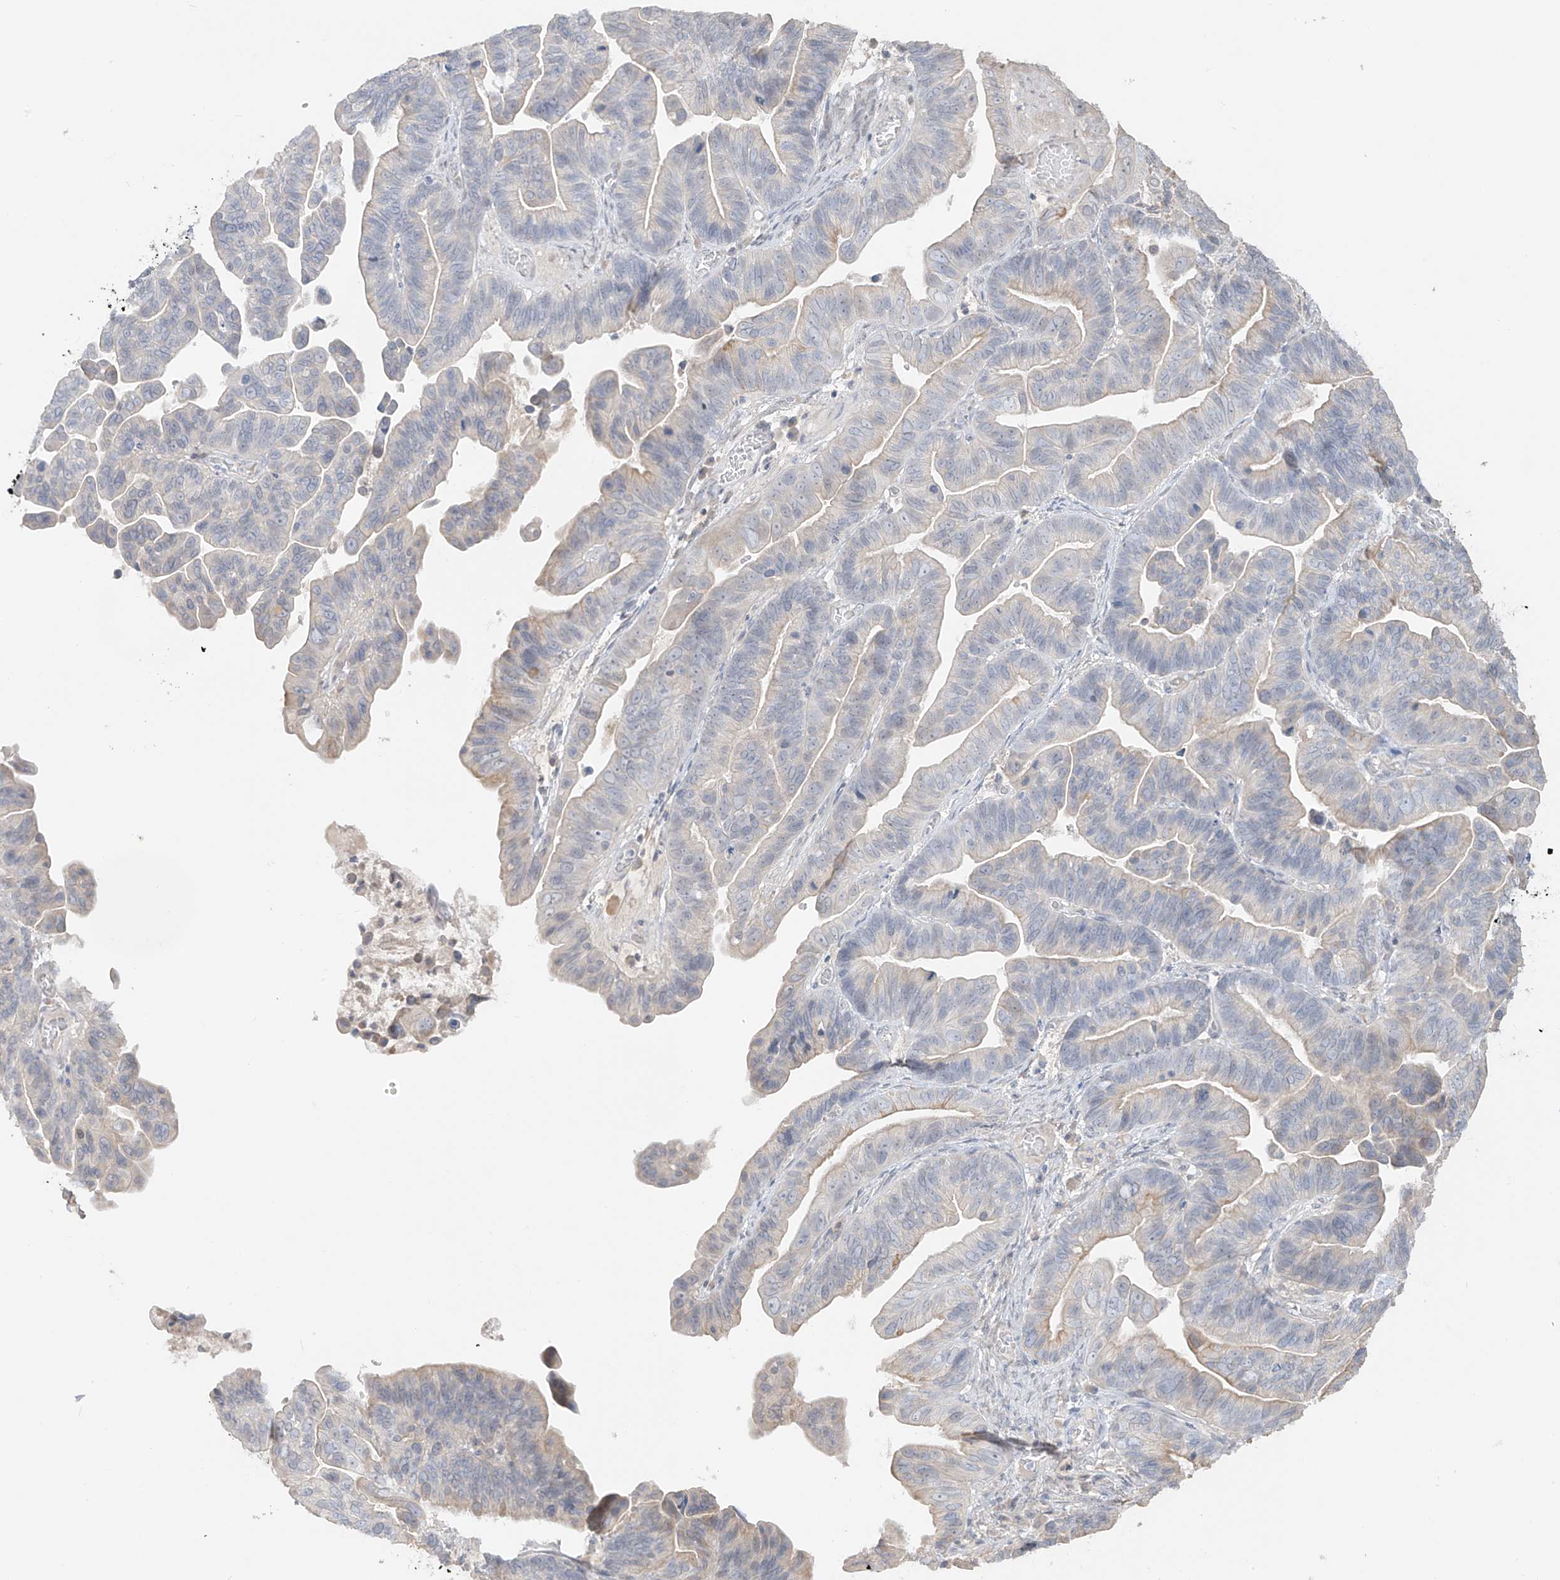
{"staining": {"intensity": "weak", "quantity": "<25%", "location": "cytoplasmic/membranous"}, "tissue": "ovarian cancer", "cell_type": "Tumor cells", "image_type": "cancer", "snomed": [{"axis": "morphology", "description": "Cystadenocarcinoma, serous, NOS"}, {"axis": "topography", "description": "Ovary"}], "caption": "High magnification brightfield microscopy of ovarian cancer stained with DAB (brown) and counterstained with hematoxylin (blue): tumor cells show no significant staining. Nuclei are stained in blue.", "gene": "DCDC2", "patient": {"sex": "female", "age": 56}}